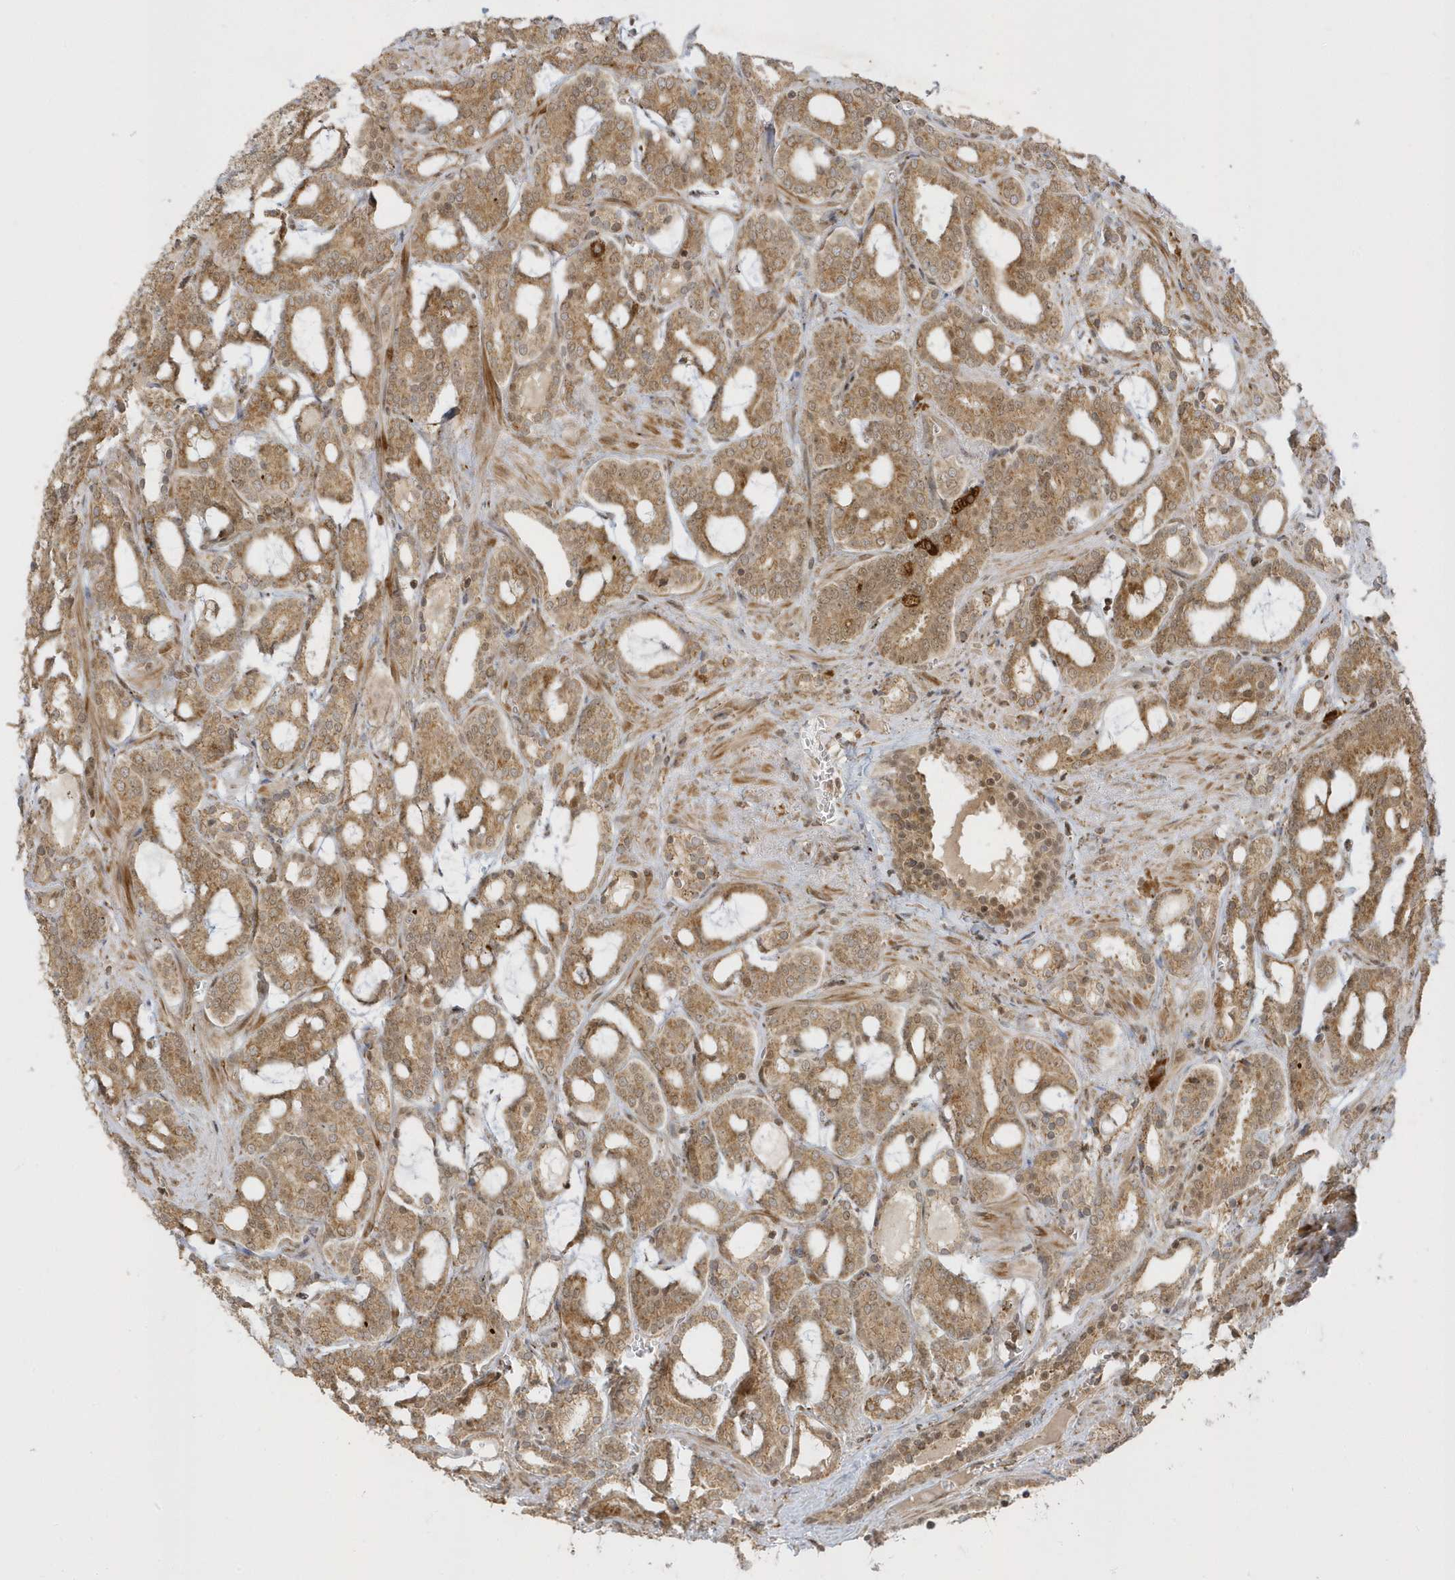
{"staining": {"intensity": "moderate", "quantity": ">75%", "location": "cytoplasmic/membranous"}, "tissue": "prostate cancer", "cell_type": "Tumor cells", "image_type": "cancer", "snomed": [{"axis": "morphology", "description": "Adenocarcinoma, High grade"}, {"axis": "topography", "description": "Prostate and seminal vesicle, NOS"}], "caption": "Protein staining of prostate cancer (adenocarcinoma (high-grade)) tissue demonstrates moderate cytoplasmic/membranous expression in about >75% of tumor cells.", "gene": "METTL21A", "patient": {"sex": "male", "age": 67}}